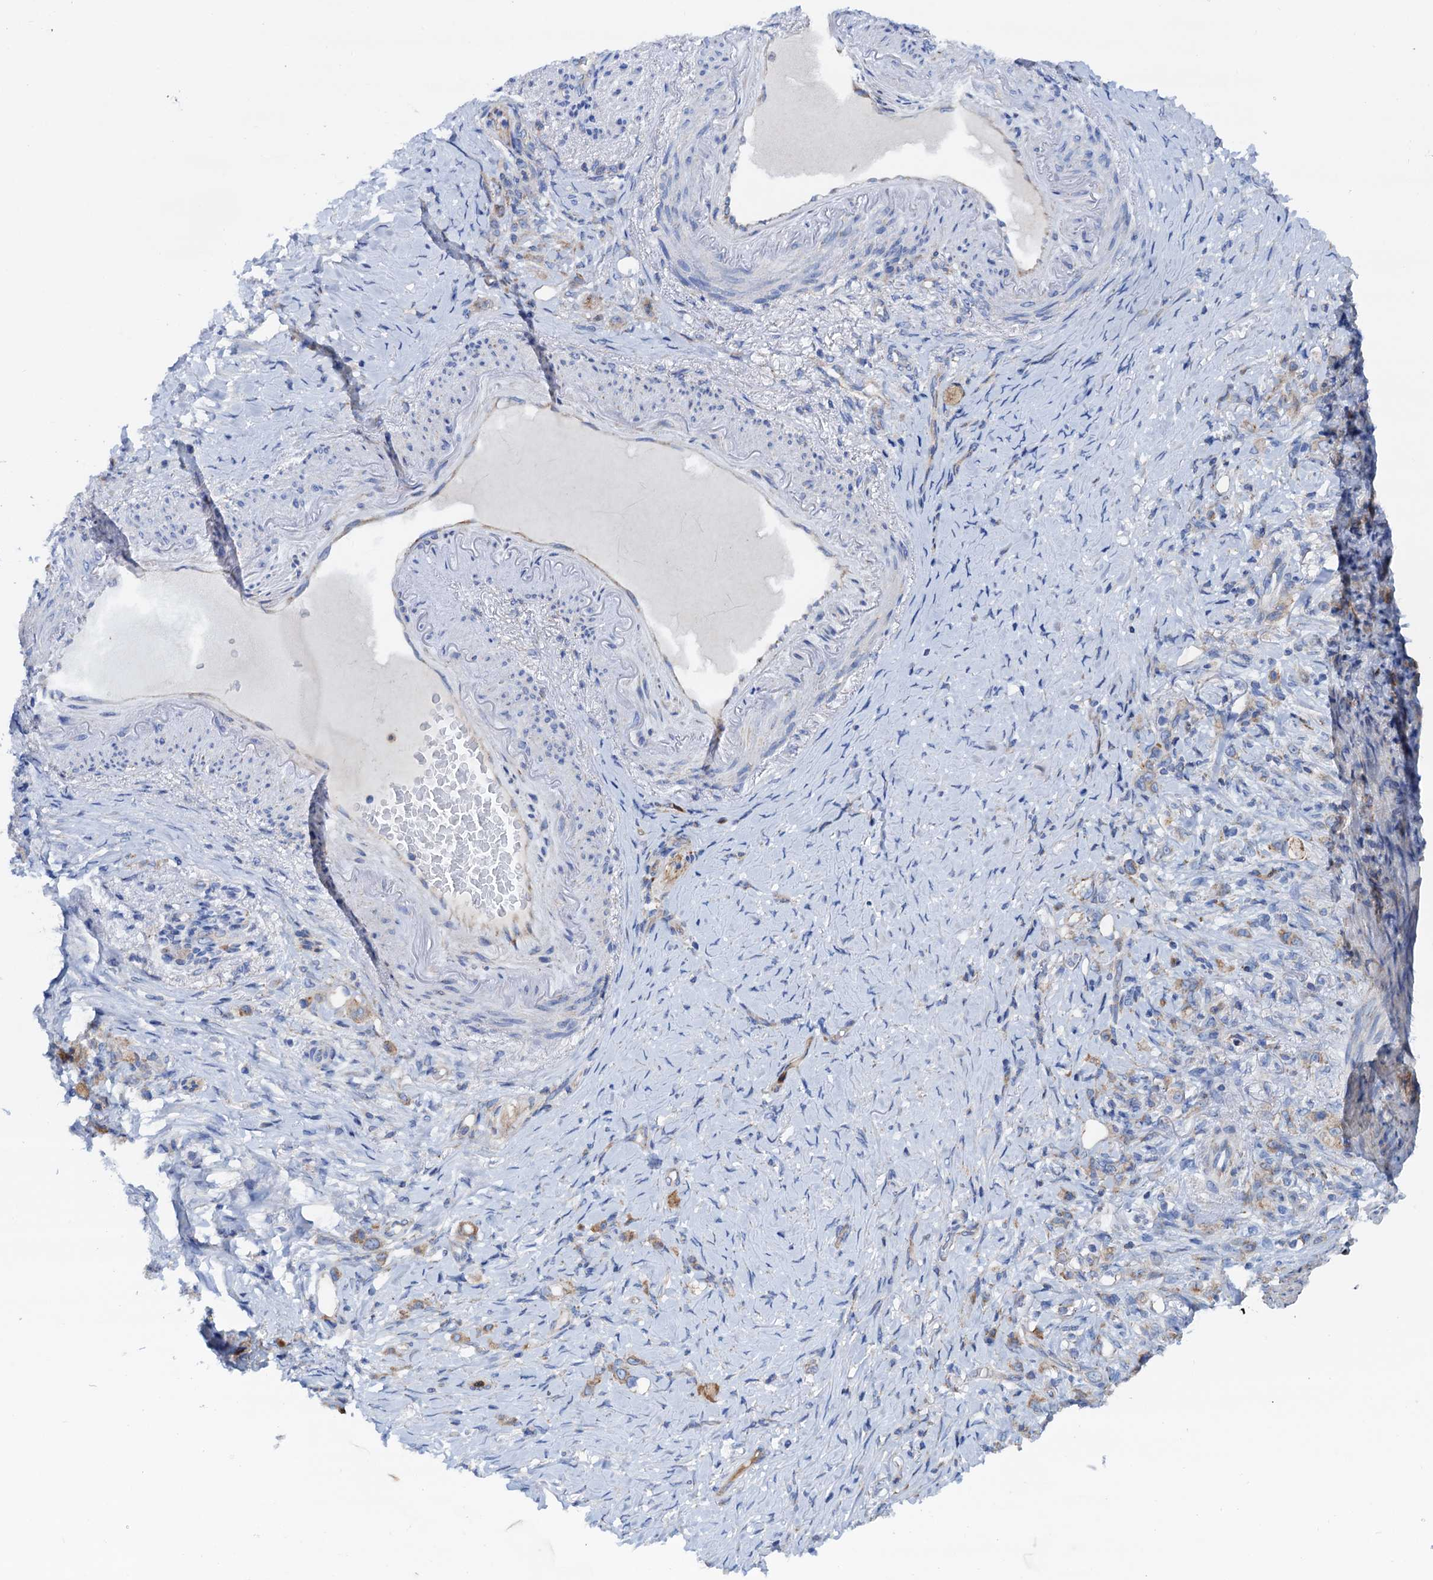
{"staining": {"intensity": "weak", "quantity": ">75%", "location": "cytoplasmic/membranous"}, "tissue": "stomach cancer", "cell_type": "Tumor cells", "image_type": "cancer", "snomed": [{"axis": "morphology", "description": "Adenocarcinoma, NOS"}, {"axis": "topography", "description": "Stomach"}], "caption": "Immunohistochemistry (DAB (3,3'-diaminobenzidine)) staining of adenocarcinoma (stomach) demonstrates weak cytoplasmic/membranous protein positivity in about >75% of tumor cells.", "gene": "RASSF9", "patient": {"sex": "female", "age": 79}}